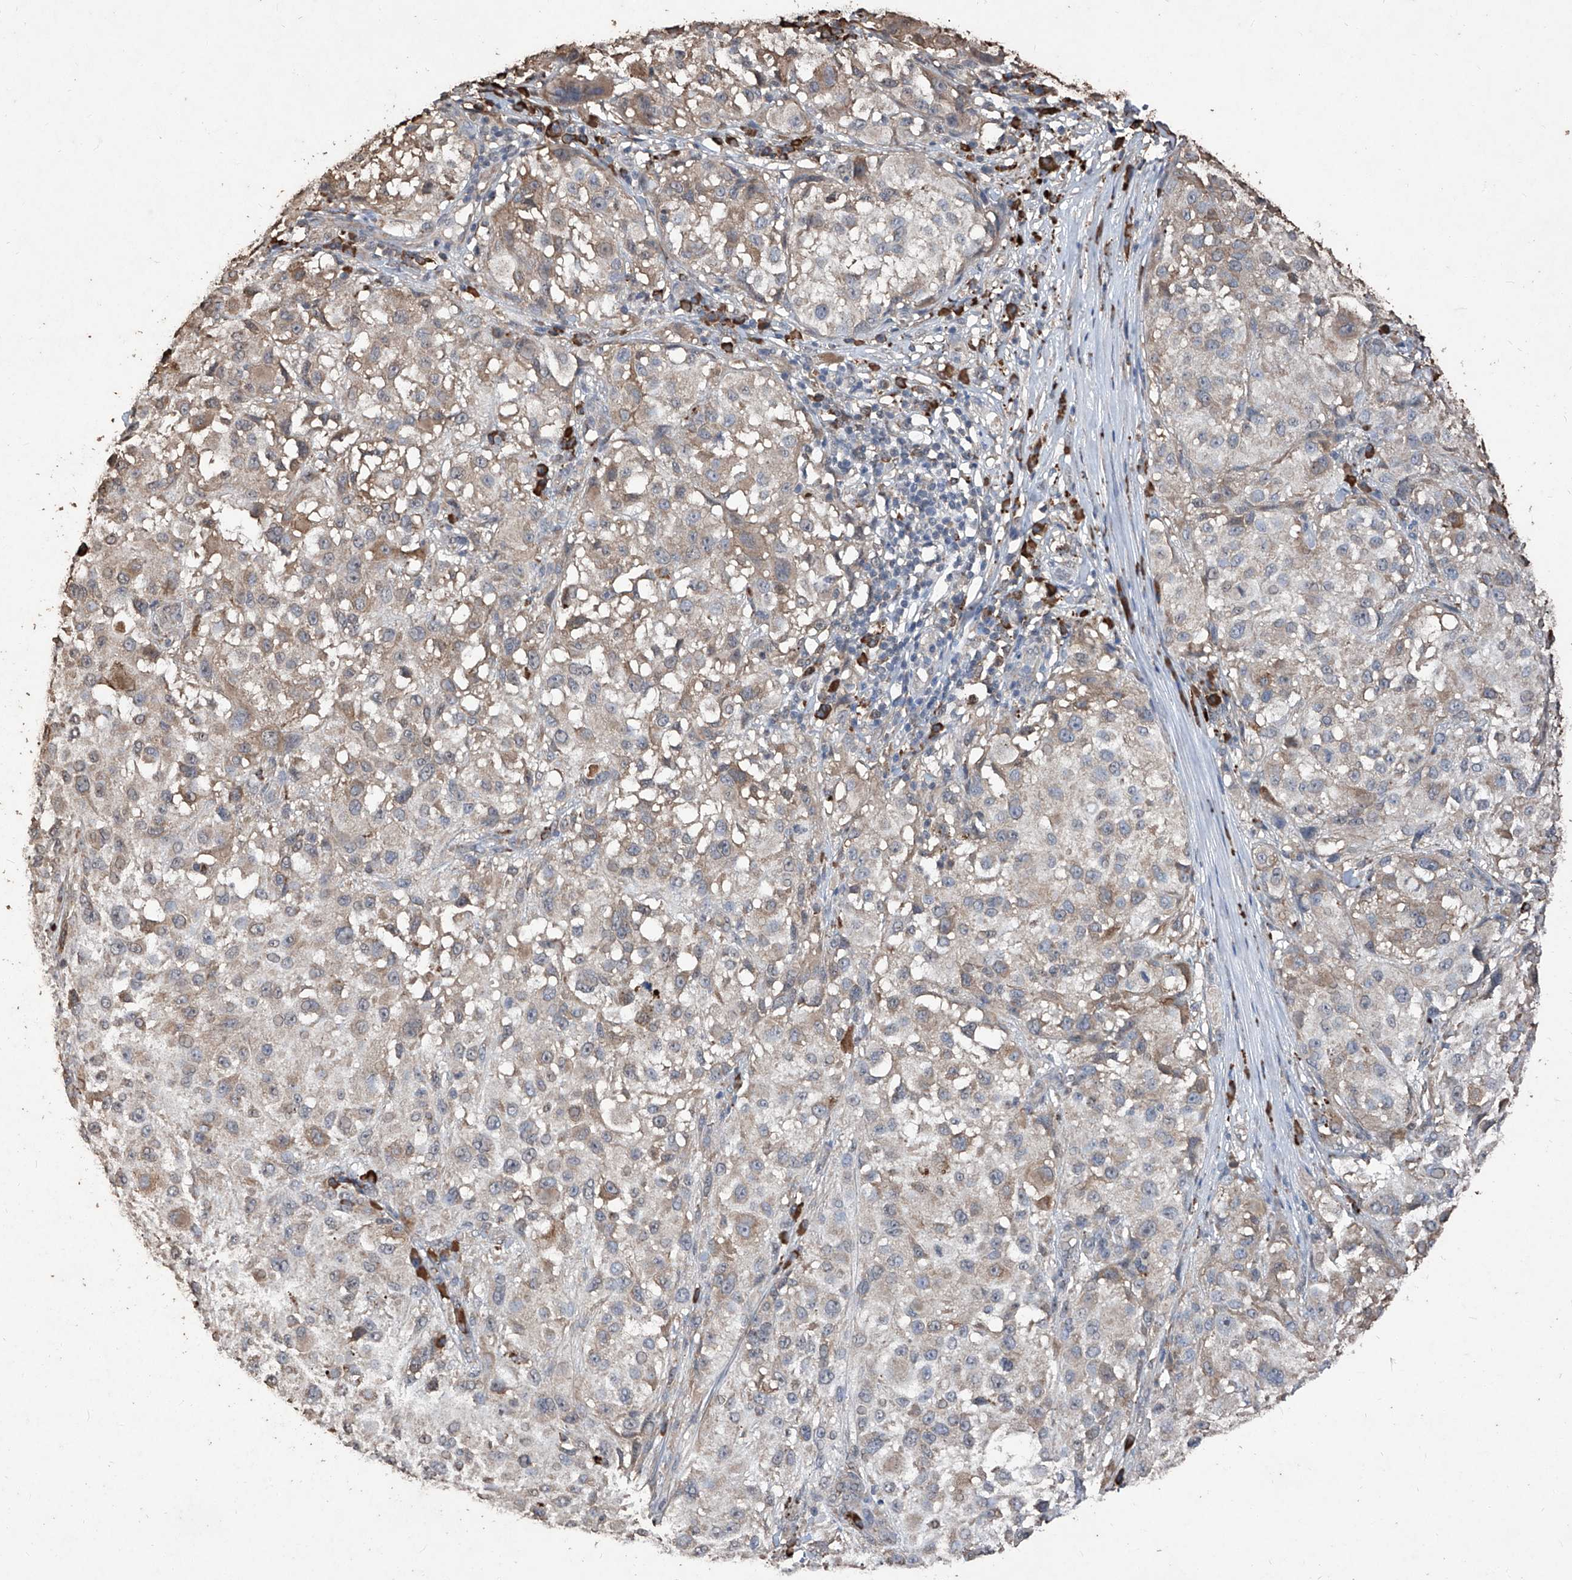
{"staining": {"intensity": "weak", "quantity": "25%-75%", "location": "cytoplasmic/membranous"}, "tissue": "melanoma", "cell_type": "Tumor cells", "image_type": "cancer", "snomed": [{"axis": "morphology", "description": "Necrosis, NOS"}, {"axis": "morphology", "description": "Malignant melanoma, NOS"}, {"axis": "topography", "description": "Skin"}], "caption": "Protein staining by IHC reveals weak cytoplasmic/membranous expression in about 25%-75% of tumor cells in melanoma.", "gene": "EML1", "patient": {"sex": "female", "age": 87}}